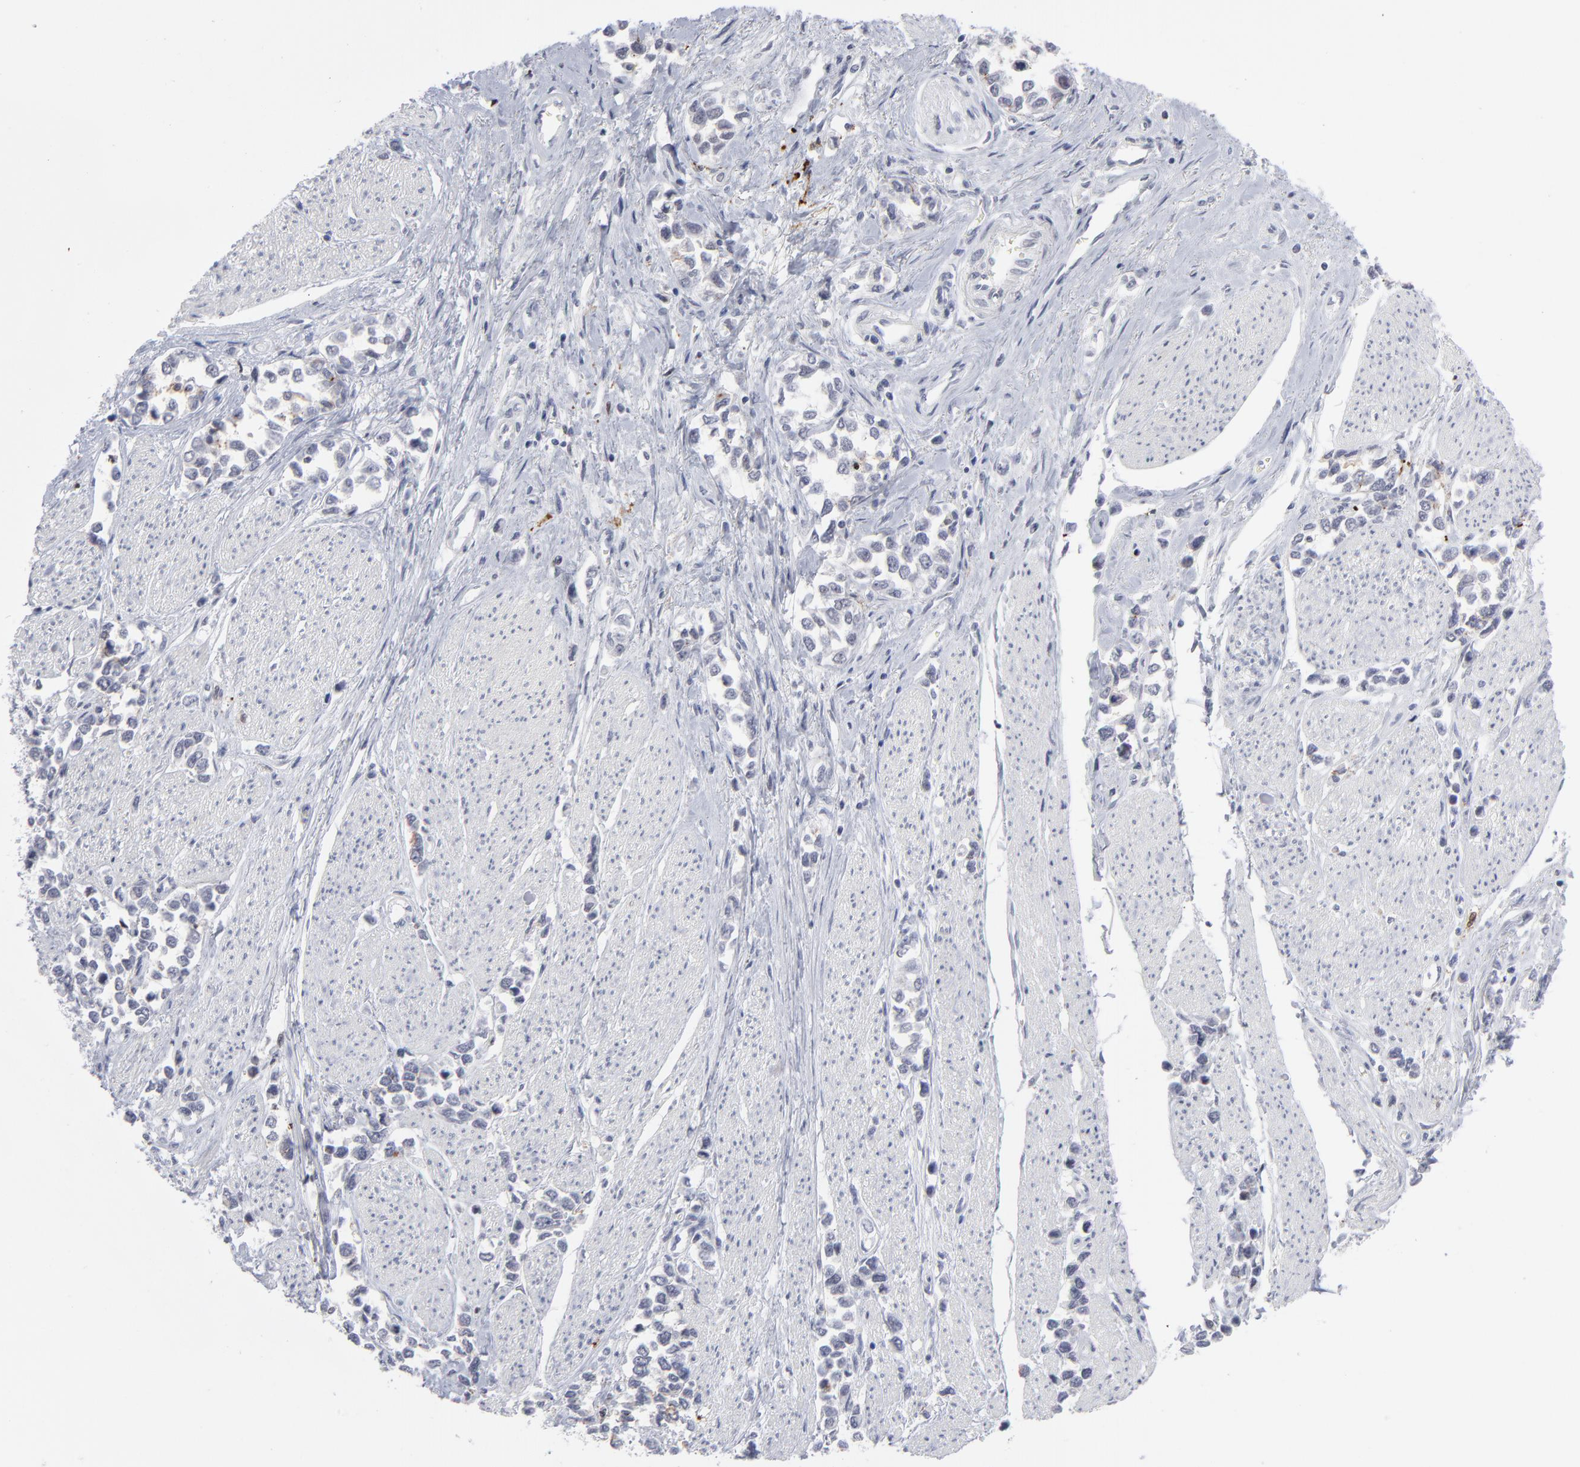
{"staining": {"intensity": "negative", "quantity": "none", "location": "none"}, "tissue": "stomach cancer", "cell_type": "Tumor cells", "image_type": "cancer", "snomed": [{"axis": "morphology", "description": "Adenocarcinoma, NOS"}, {"axis": "topography", "description": "Stomach, upper"}], "caption": "High magnification brightfield microscopy of stomach cancer (adenocarcinoma) stained with DAB (brown) and counterstained with hematoxylin (blue): tumor cells show no significant positivity.", "gene": "CCR2", "patient": {"sex": "male", "age": 76}}